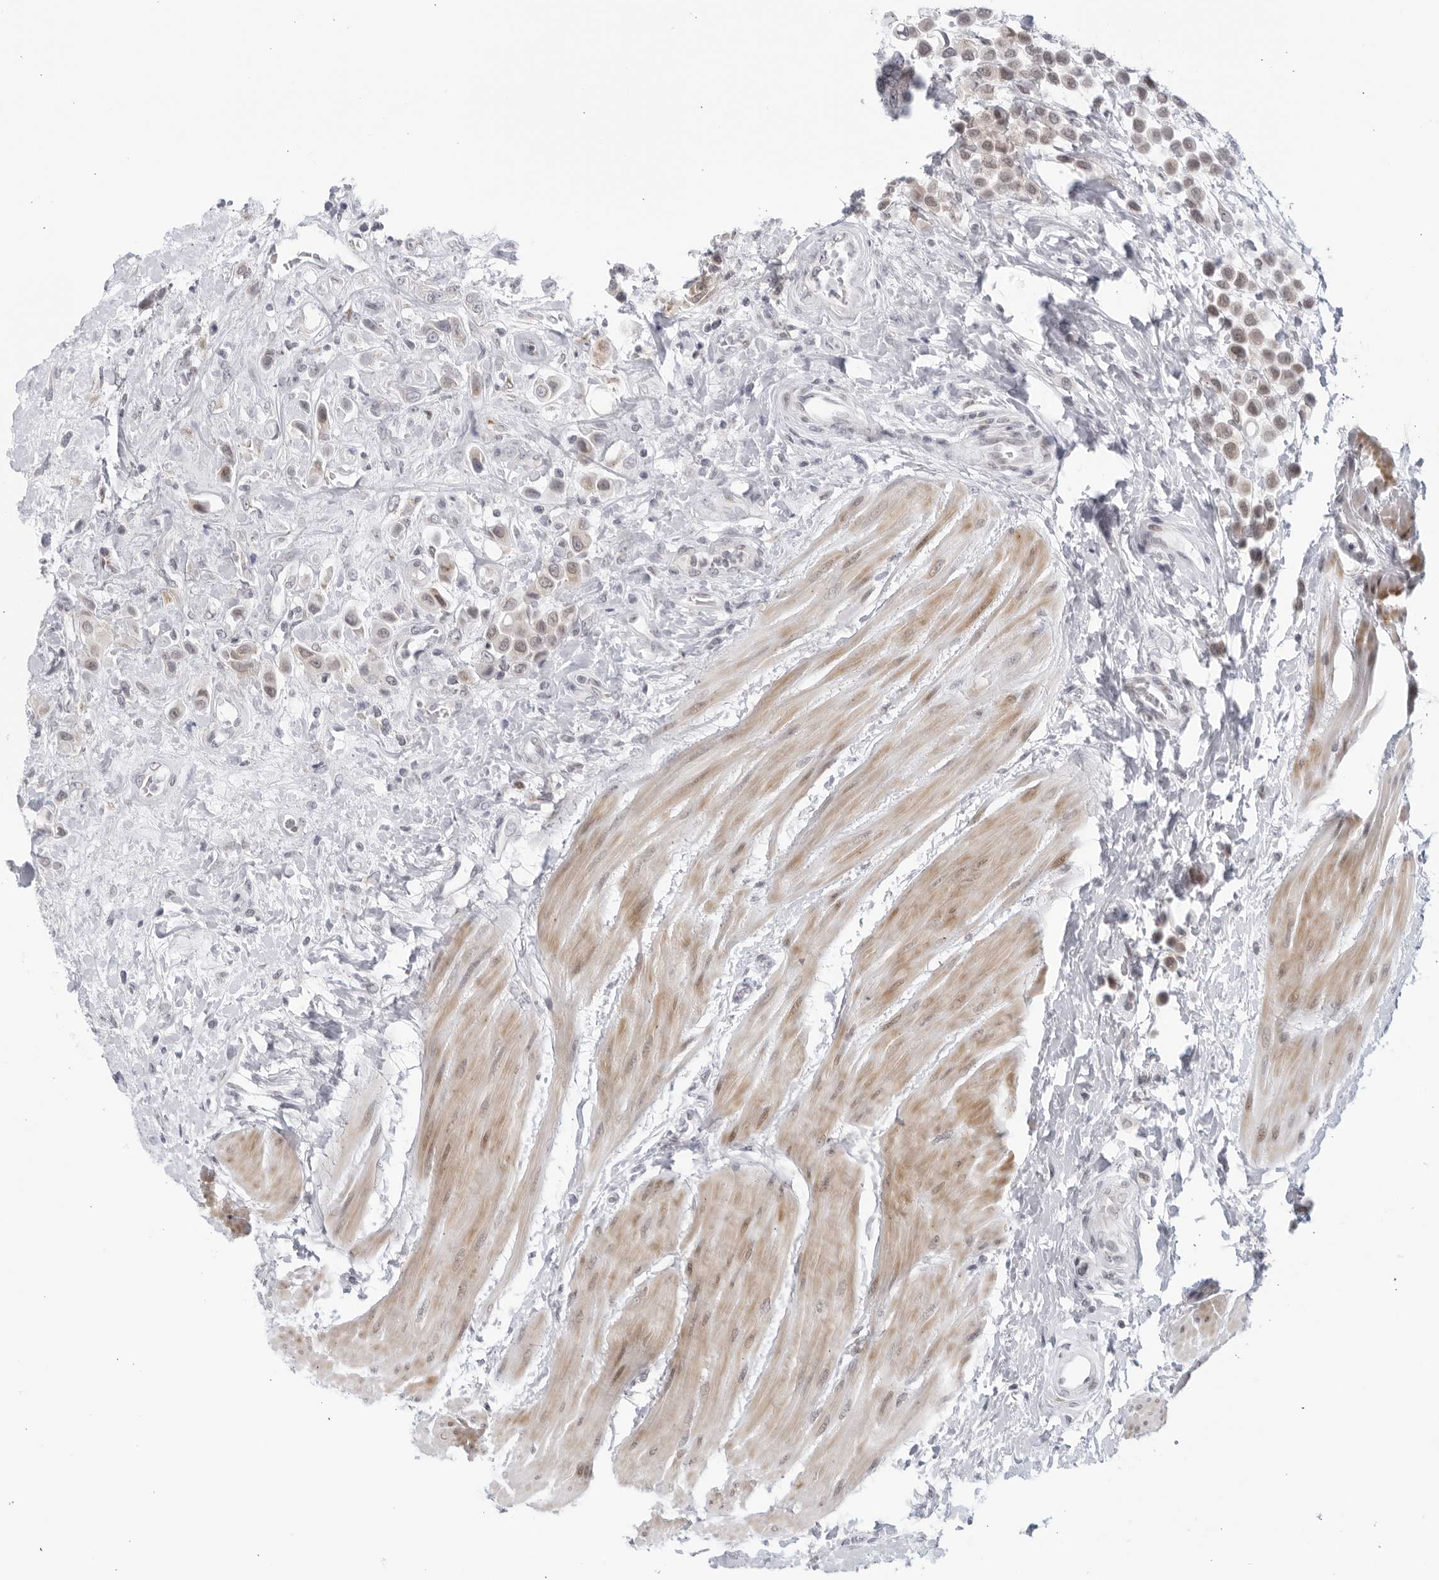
{"staining": {"intensity": "weak", "quantity": "25%-75%", "location": "cytoplasmic/membranous,nuclear"}, "tissue": "urothelial cancer", "cell_type": "Tumor cells", "image_type": "cancer", "snomed": [{"axis": "morphology", "description": "Urothelial carcinoma, High grade"}, {"axis": "topography", "description": "Urinary bladder"}], "caption": "DAB immunohistochemical staining of high-grade urothelial carcinoma shows weak cytoplasmic/membranous and nuclear protein staining in about 25%-75% of tumor cells. The protein is shown in brown color, while the nuclei are stained blue.", "gene": "WDTC1", "patient": {"sex": "male", "age": 50}}